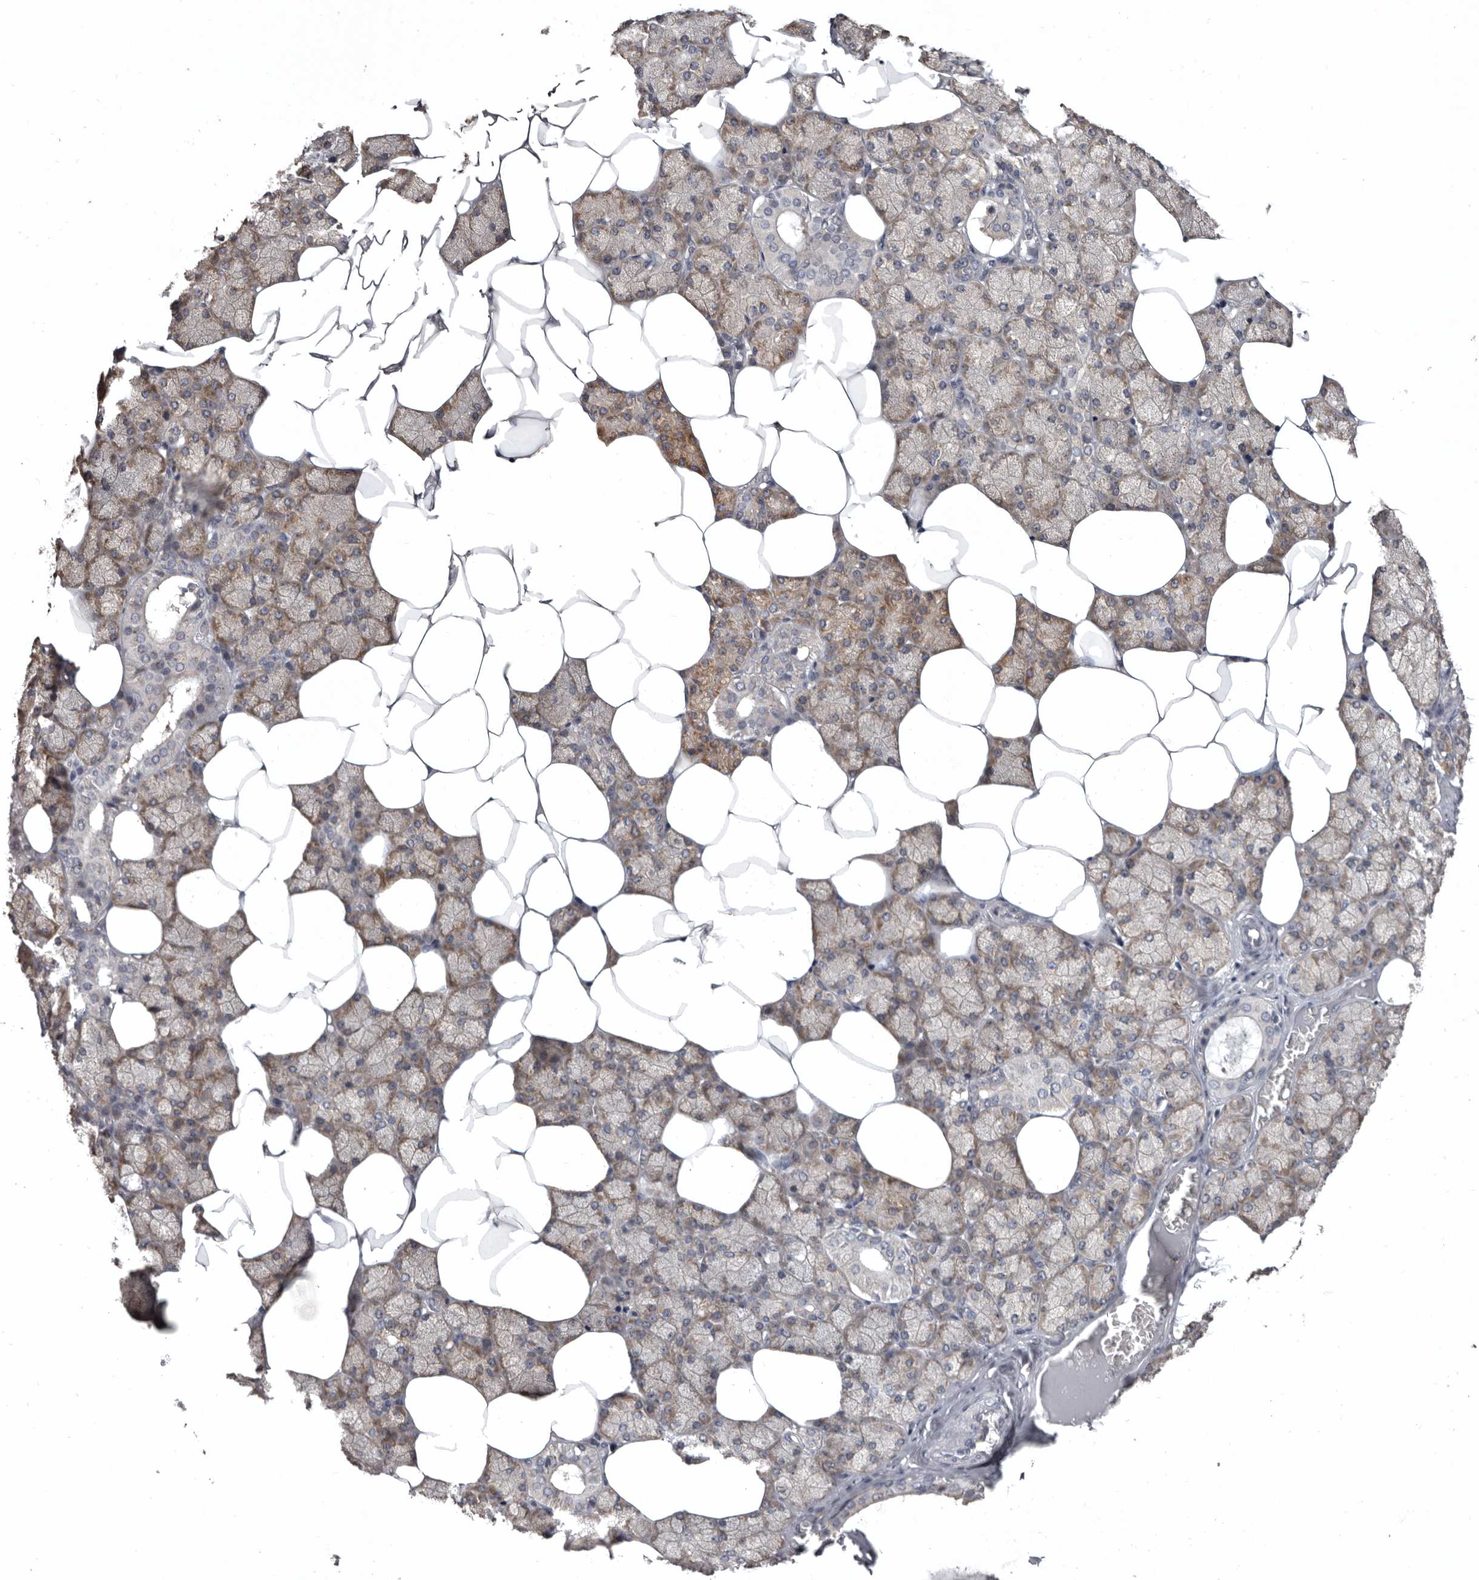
{"staining": {"intensity": "moderate", "quantity": "25%-75%", "location": "cytoplasmic/membranous"}, "tissue": "salivary gland", "cell_type": "Glandular cells", "image_type": "normal", "snomed": [{"axis": "morphology", "description": "Normal tissue, NOS"}, {"axis": "topography", "description": "Salivary gland"}], "caption": "Glandular cells show moderate cytoplasmic/membranous expression in about 25%-75% of cells in normal salivary gland.", "gene": "DARS1", "patient": {"sex": "male", "age": 62}}